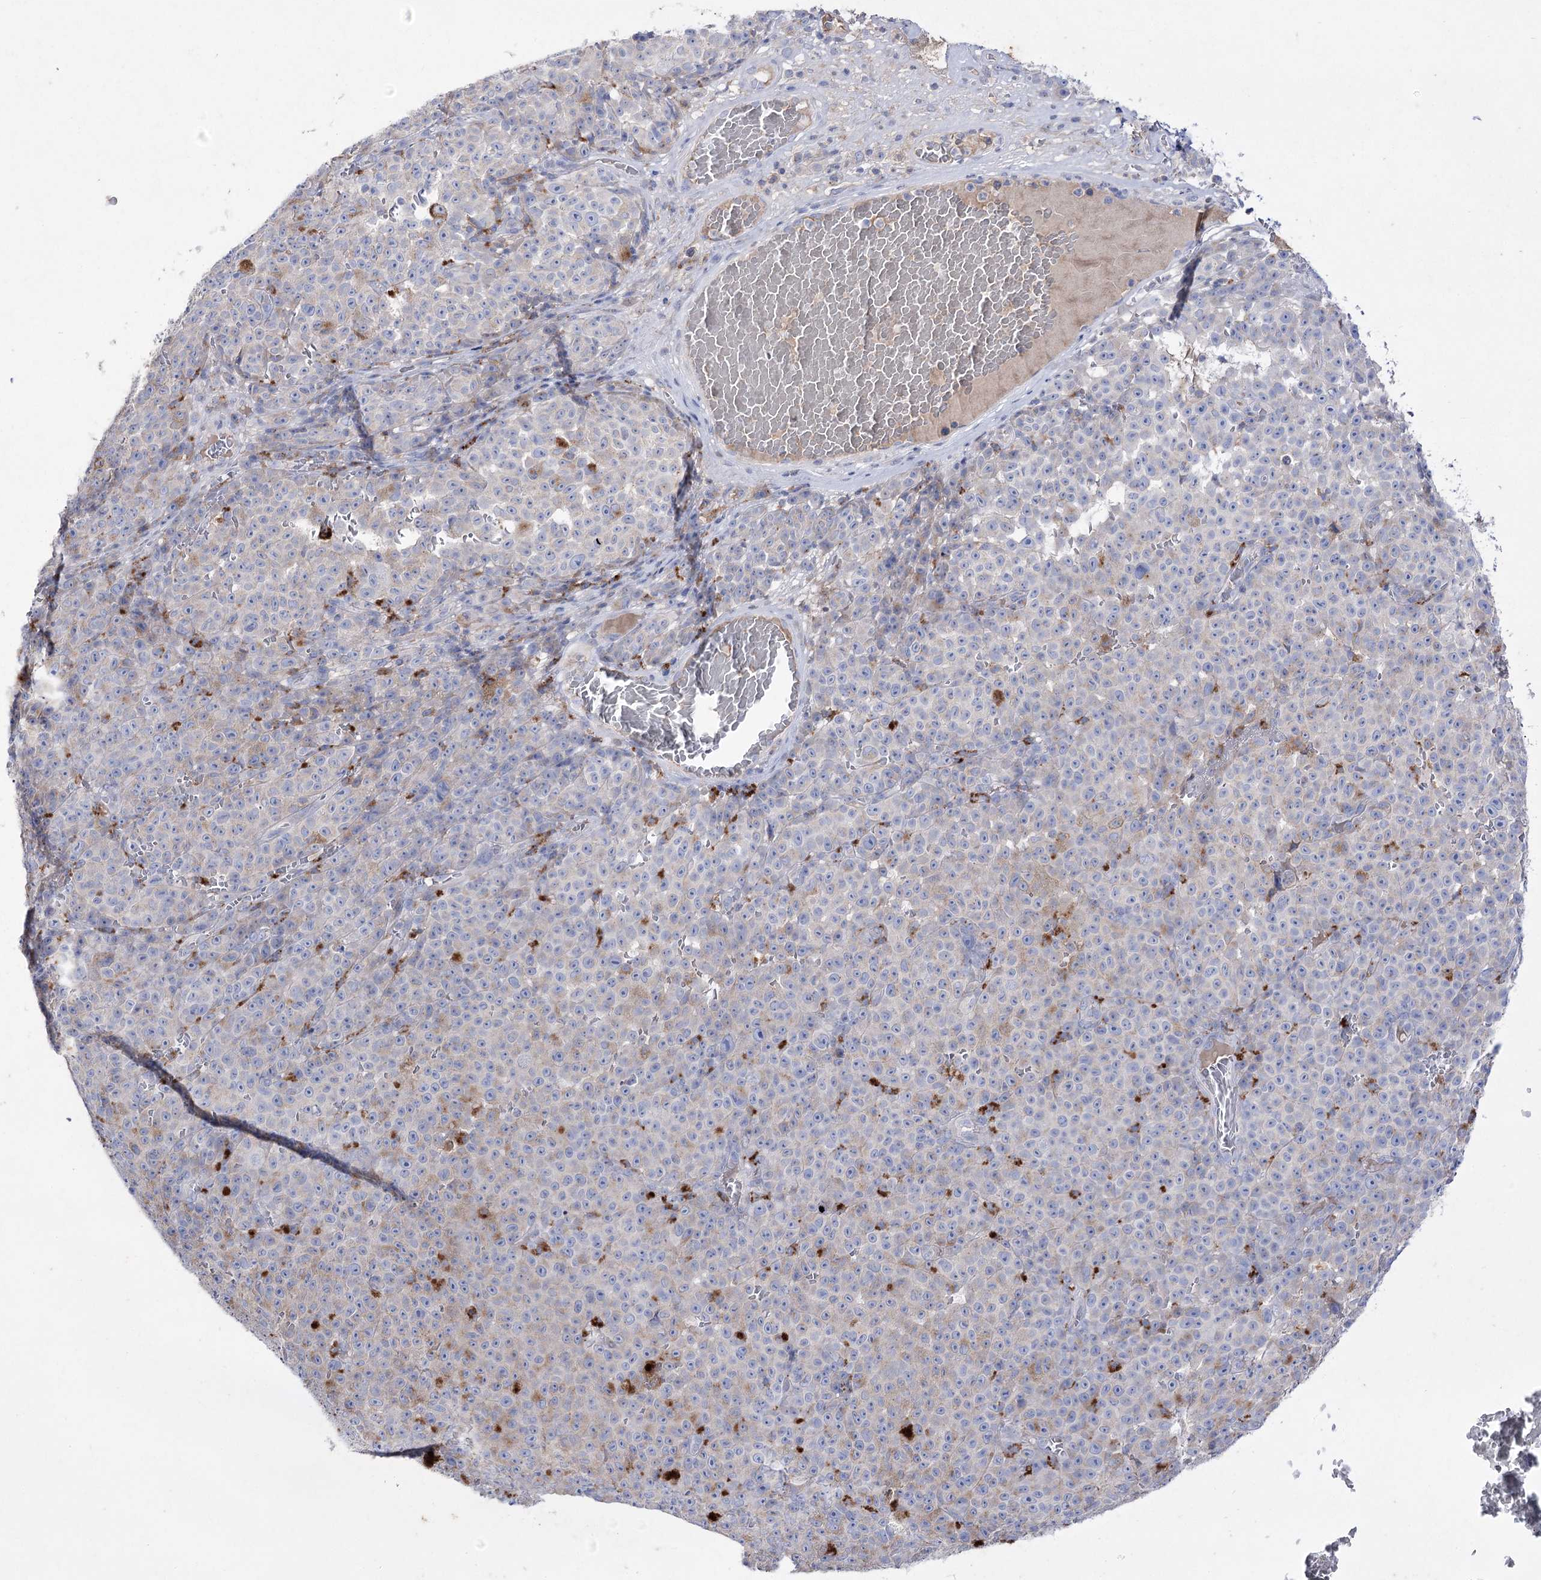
{"staining": {"intensity": "weak", "quantity": "<25%", "location": "cytoplasmic/membranous"}, "tissue": "melanoma", "cell_type": "Tumor cells", "image_type": "cancer", "snomed": [{"axis": "morphology", "description": "Malignant melanoma, NOS"}, {"axis": "topography", "description": "Skin"}], "caption": "Tumor cells are negative for protein expression in human malignant melanoma.", "gene": "NAGLU", "patient": {"sex": "female", "age": 82}}